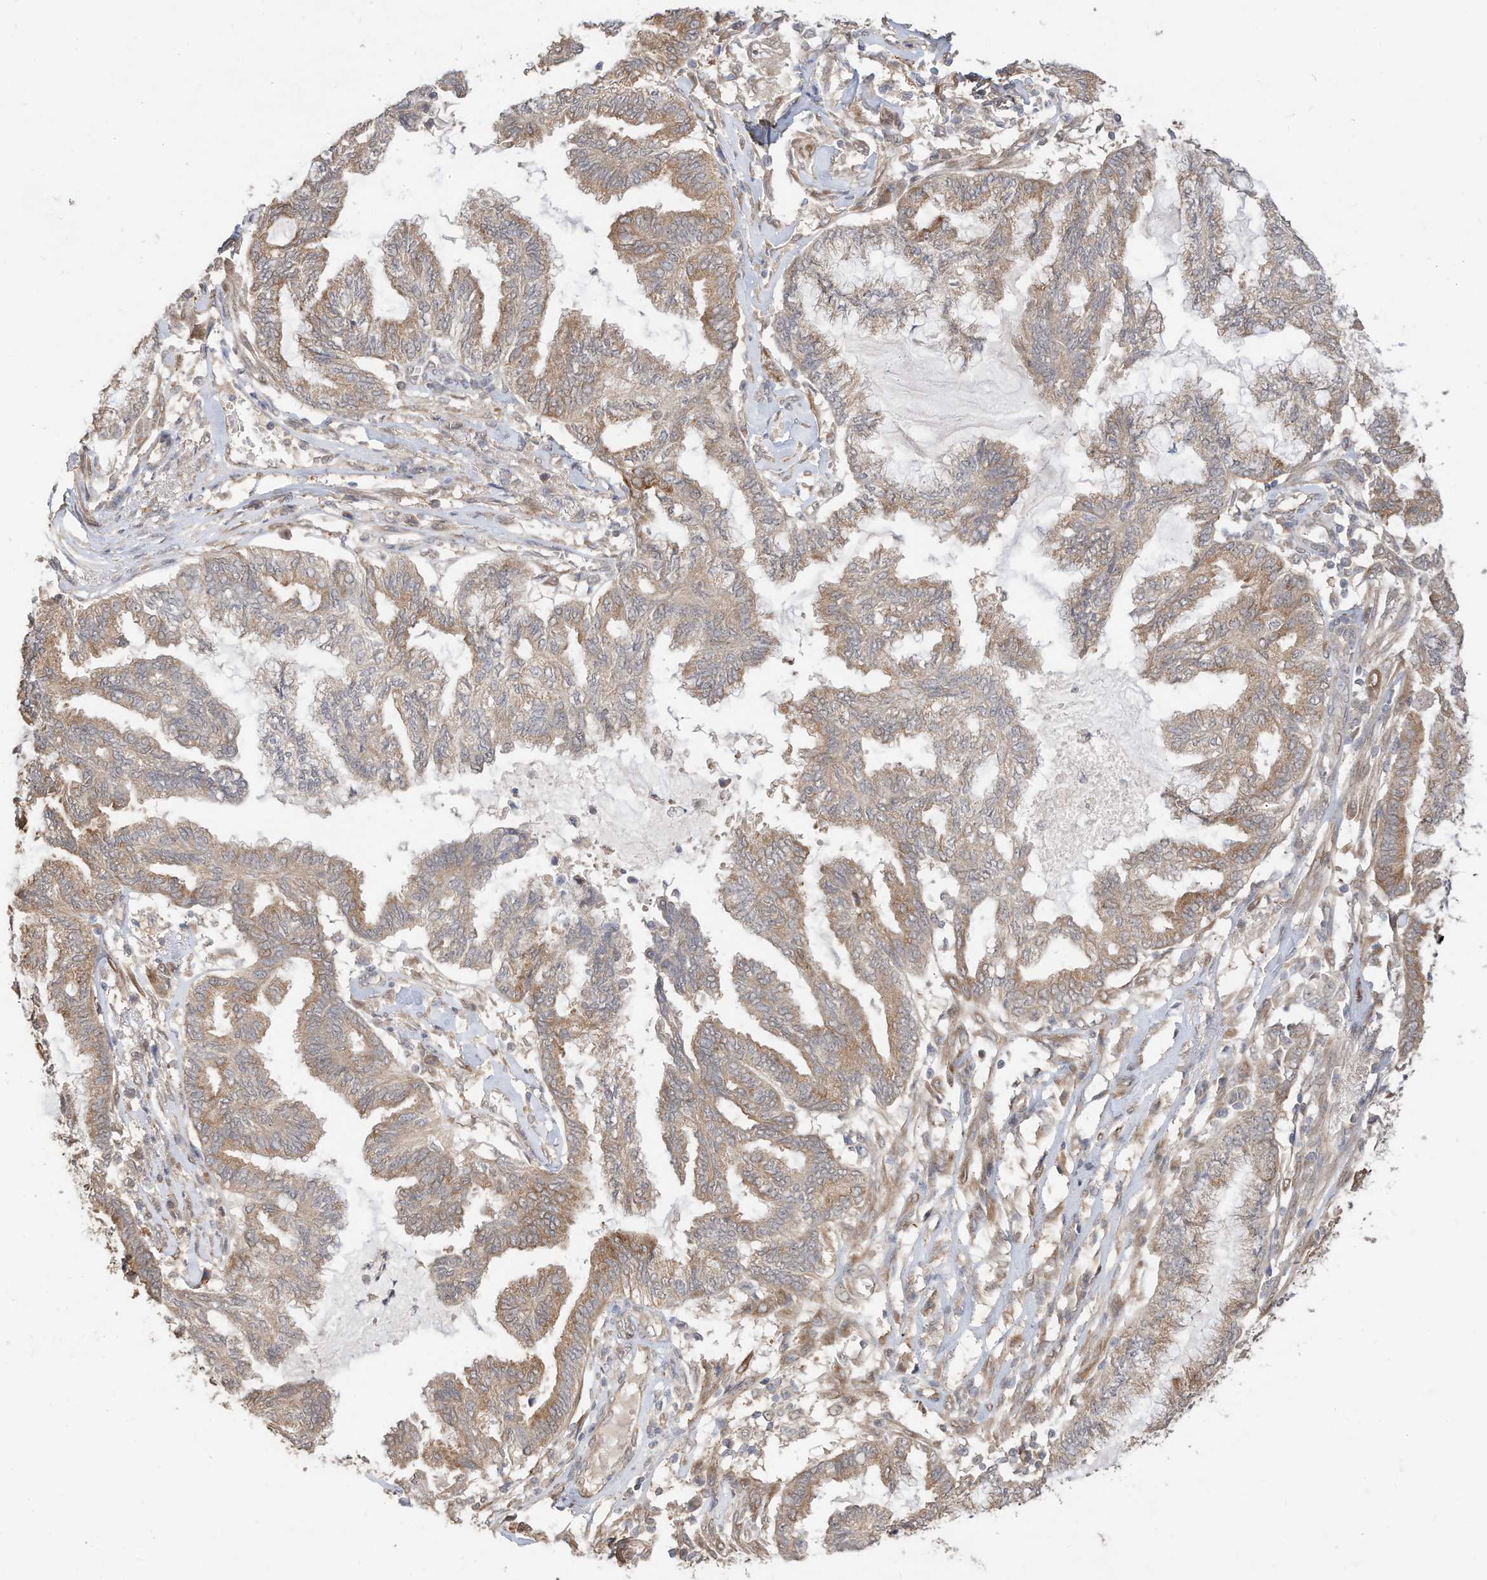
{"staining": {"intensity": "moderate", "quantity": "25%-75%", "location": "cytoplasmic/membranous"}, "tissue": "endometrial cancer", "cell_type": "Tumor cells", "image_type": "cancer", "snomed": [{"axis": "morphology", "description": "Adenocarcinoma, NOS"}, {"axis": "topography", "description": "Endometrium"}], "caption": "Endometrial adenocarcinoma tissue reveals moderate cytoplasmic/membranous expression in about 25%-75% of tumor cells", "gene": "CAGE1", "patient": {"sex": "female", "age": 86}}